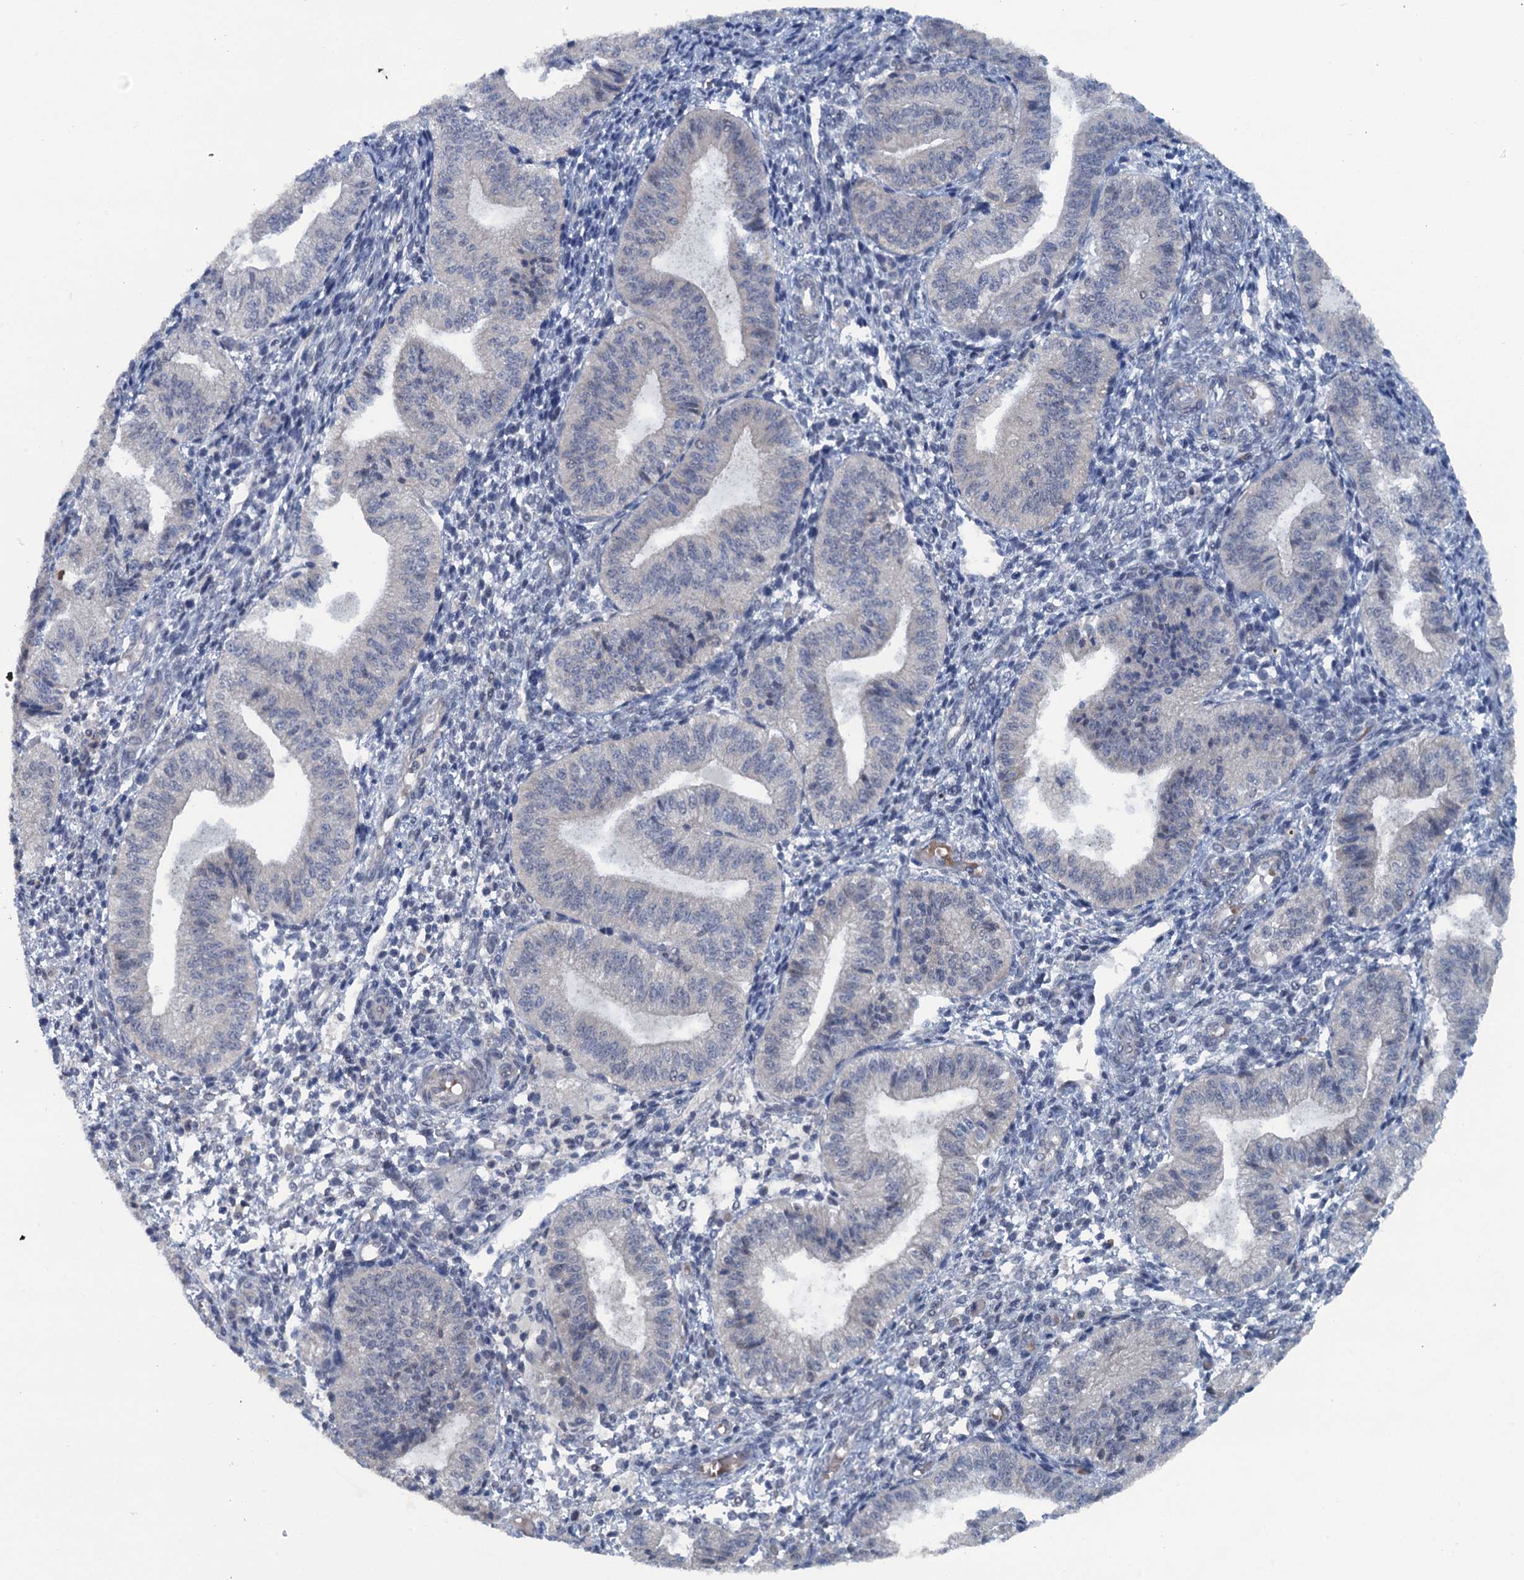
{"staining": {"intensity": "negative", "quantity": "none", "location": "none"}, "tissue": "endometrium", "cell_type": "Cells in endometrial stroma", "image_type": "normal", "snomed": [{"axis": "morphology", "description": "Normal tissue, NOS"}, {"axis": "topography", "description": "Endometrium"}], "caption": "Immunohistochemistry micrograph of unremarkable endometrium stained for a protein (brown), which shows no positivity in cells in endometrial stroma. The staining is performed using DAB (3,3'-diaminobenzidine) brown chromogen with nuclei counter-stained in using hematoxylin.", "gene": "MYO16", "patient": {"sex": "female", "age": 34}}